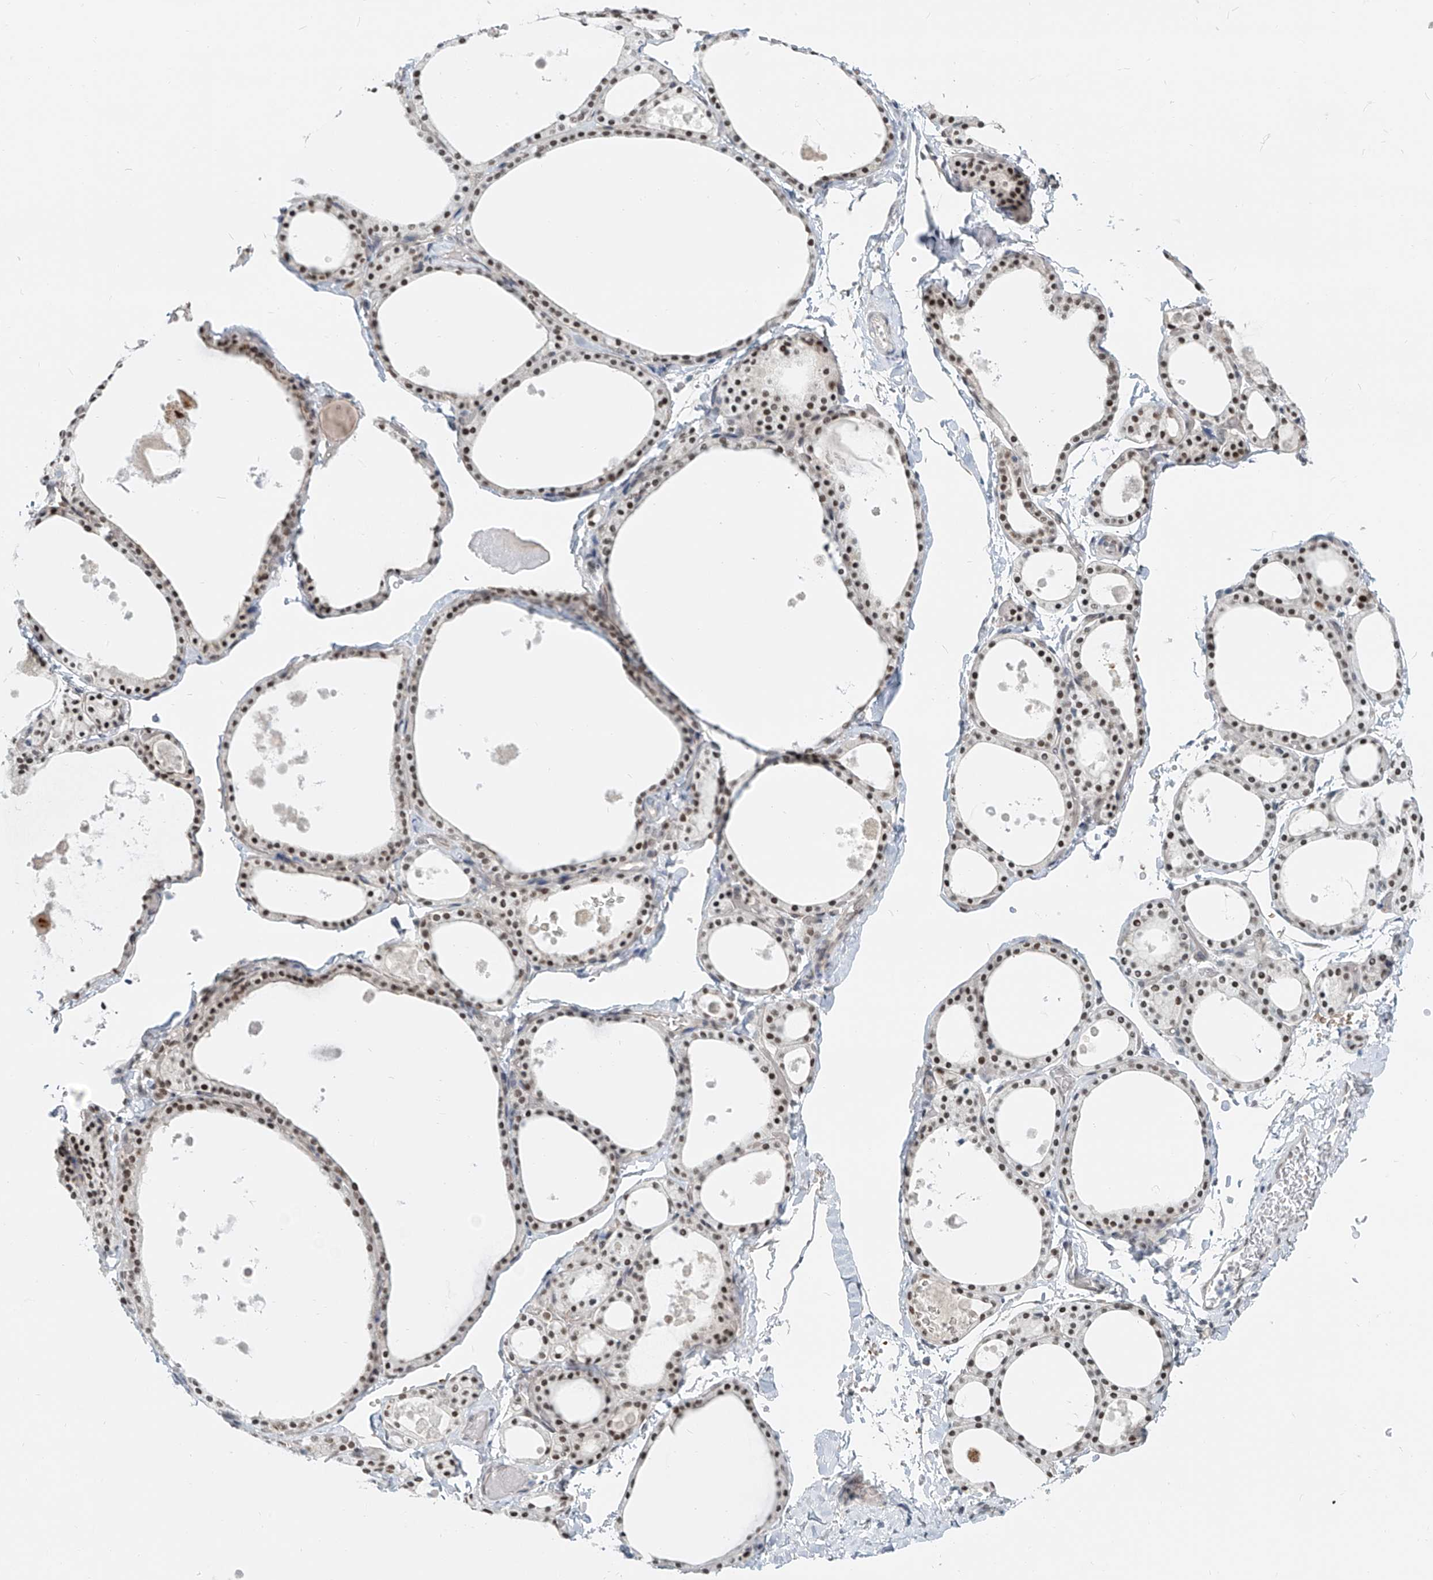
{"staining": {"intensity": "moderate", "quantity": ">75%", "location": "nuclear"}, "tissue": "thyroid gland", "cell_type": "Glandular cells", "image_type": "normal", "snomed": [{"axis": "morphology", "description": "Normal tissue, NOS"}, {"axis": "topography", "description": "Thyroid gland"}], "caption": "A medium amount of moderate nuclear positivity is identified in approximately >75% of glandular cells in benign thyroid gland. The staining is performed using DAB (3,3'-diaminobenzidine) brown chromogen to label protein expression. The nuclei are counter-stained blue using hematoxylin.", "gene": "SASH1", "patient": {"sex": "male", "age": 56}}